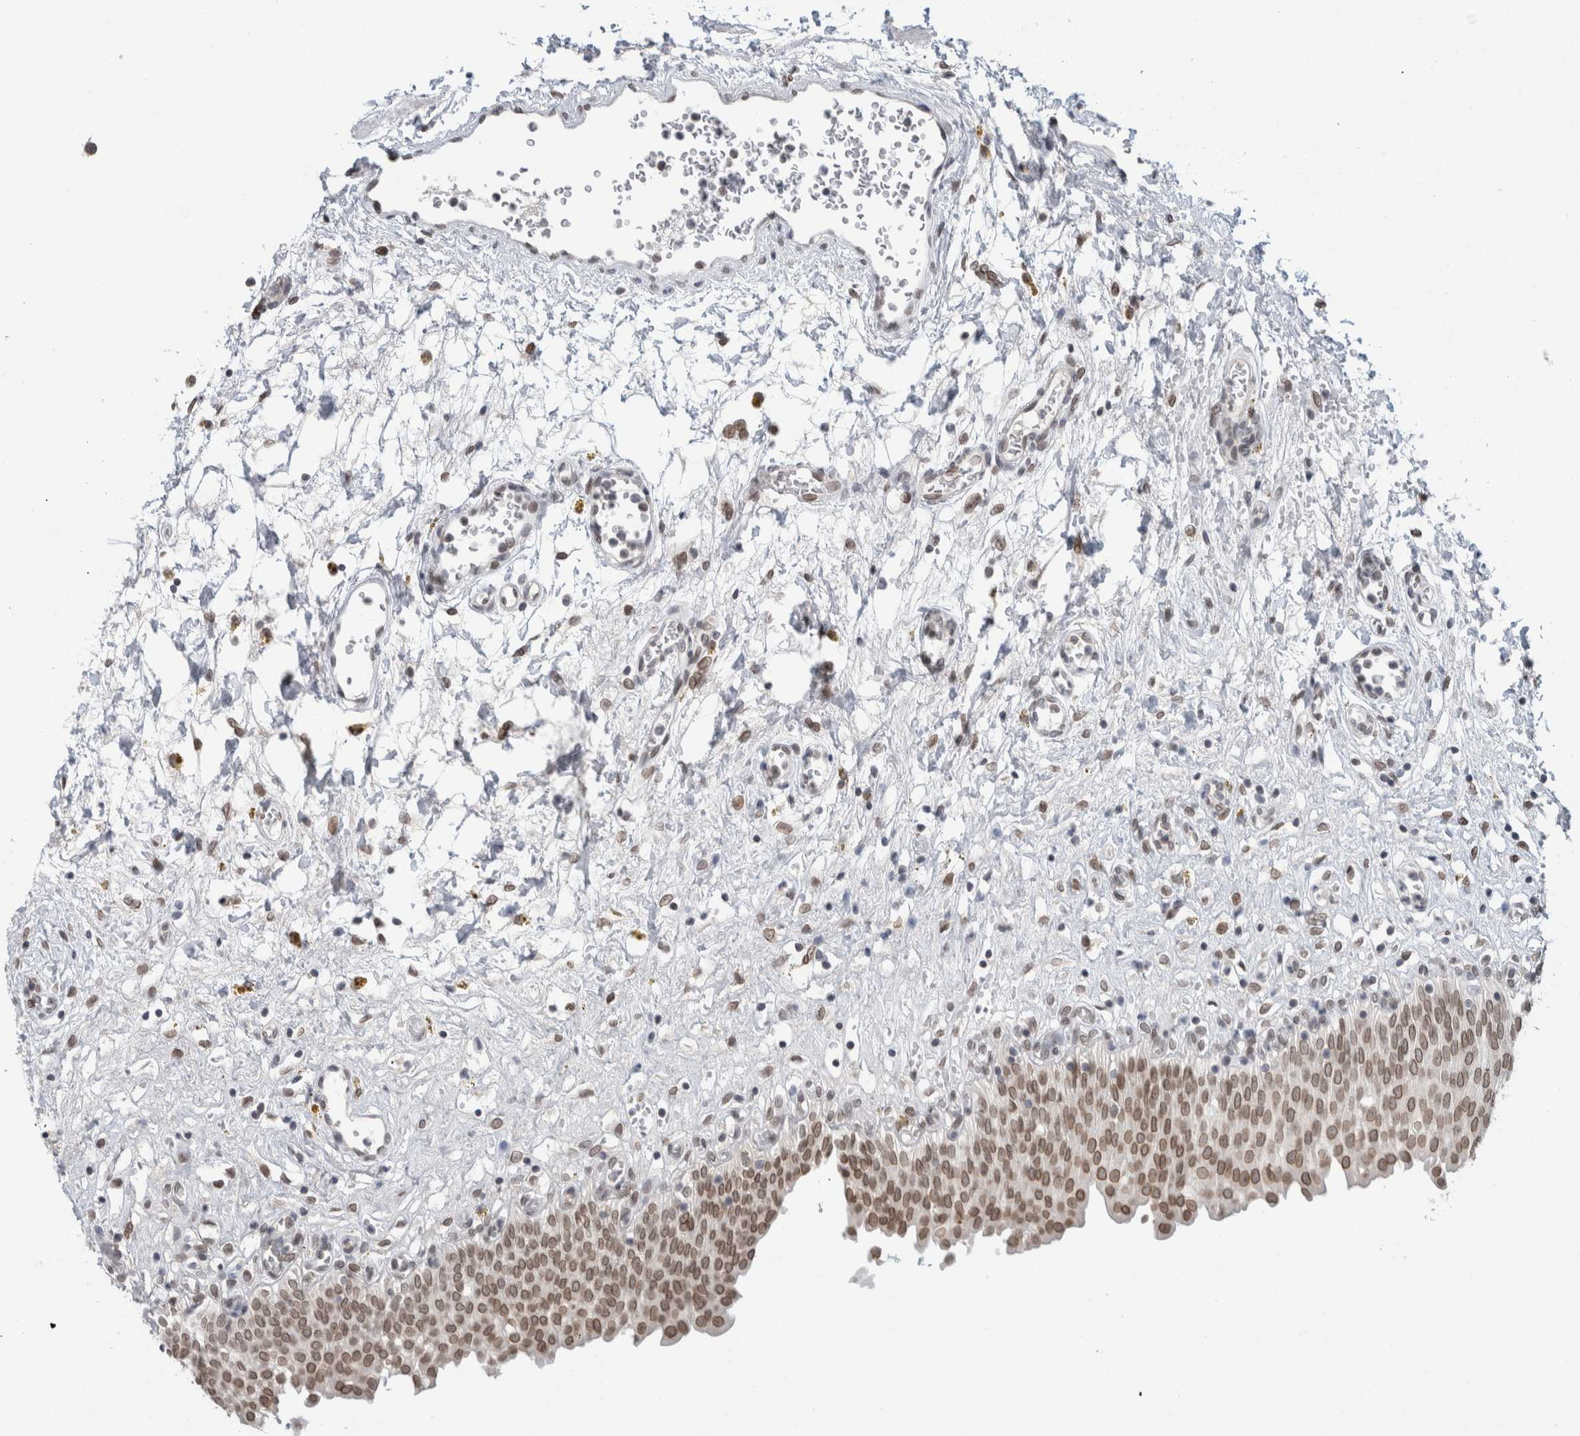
{"staining": {"intensity": "weak", "quantity": ">75%", "location": "cytoplasmic/membranous,nuclear"}, "tissue": "urinary bladder", "cell_type": "Urothelial cells", "image_type": "normal", "snomed": [{"axis": "morphology", "description": "Urothelial carcinoma, High grade"}, {"axis": "topography", "description": "Urinary bladder"}], "caption": "Immunohistochemical staining of normal human urinary bladder demonstrates weak cytoplasmic/membranous,nuclear protein expression in approximately >75% of urothelial cells. Using DAB (3,3'-diaminobenzidine) (brown) and hematoxylin (blue) stains, captured at high magnification using brightfield microscopy.", "gene": "ZNF770", "patient": {"sex": "male", "age": 46}}